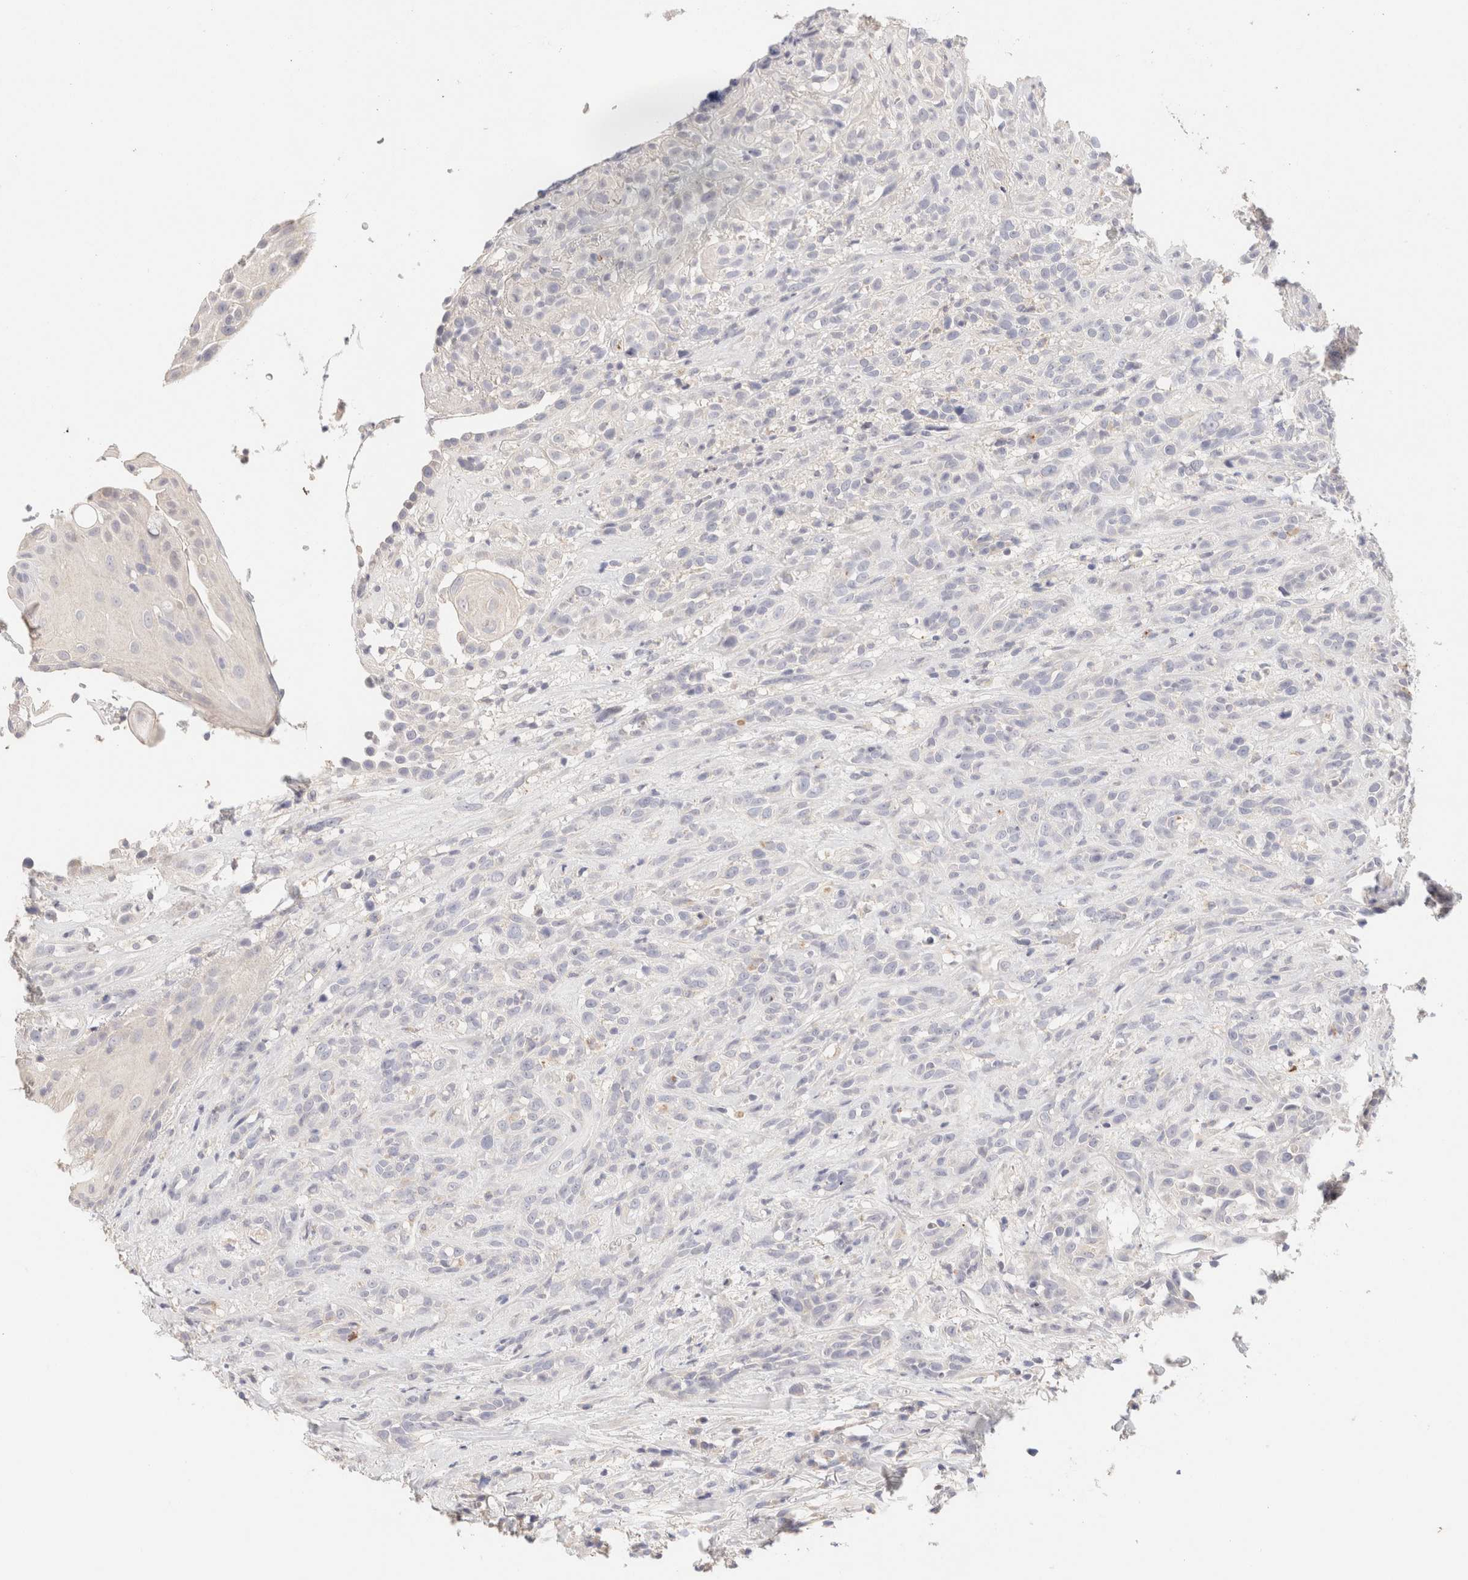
{"staining": {"intensity": "negative", "quantity": "none", "location": "none"}, "tissue": "head and neck cancer", "cell_type": "Tumor cells", "image_type": "cancer", "snomed": [{"axis": "morphology", "description": "Normal tissue, NOS"}, {"axis": "morphology", "description": "Squamous cell carcinoma, NOS"}, {"axis": "topography", "description": "Cartilage tissue"}, {"axis": "topography", "description": "Head-Neck"}], "caption": "Protein analysis of head and neck squamous cell carcinoma exhibits no significant expression in tumor cells.", "gene": "SCGB2A2", "patient": {"sex": "male", "age": 62}}